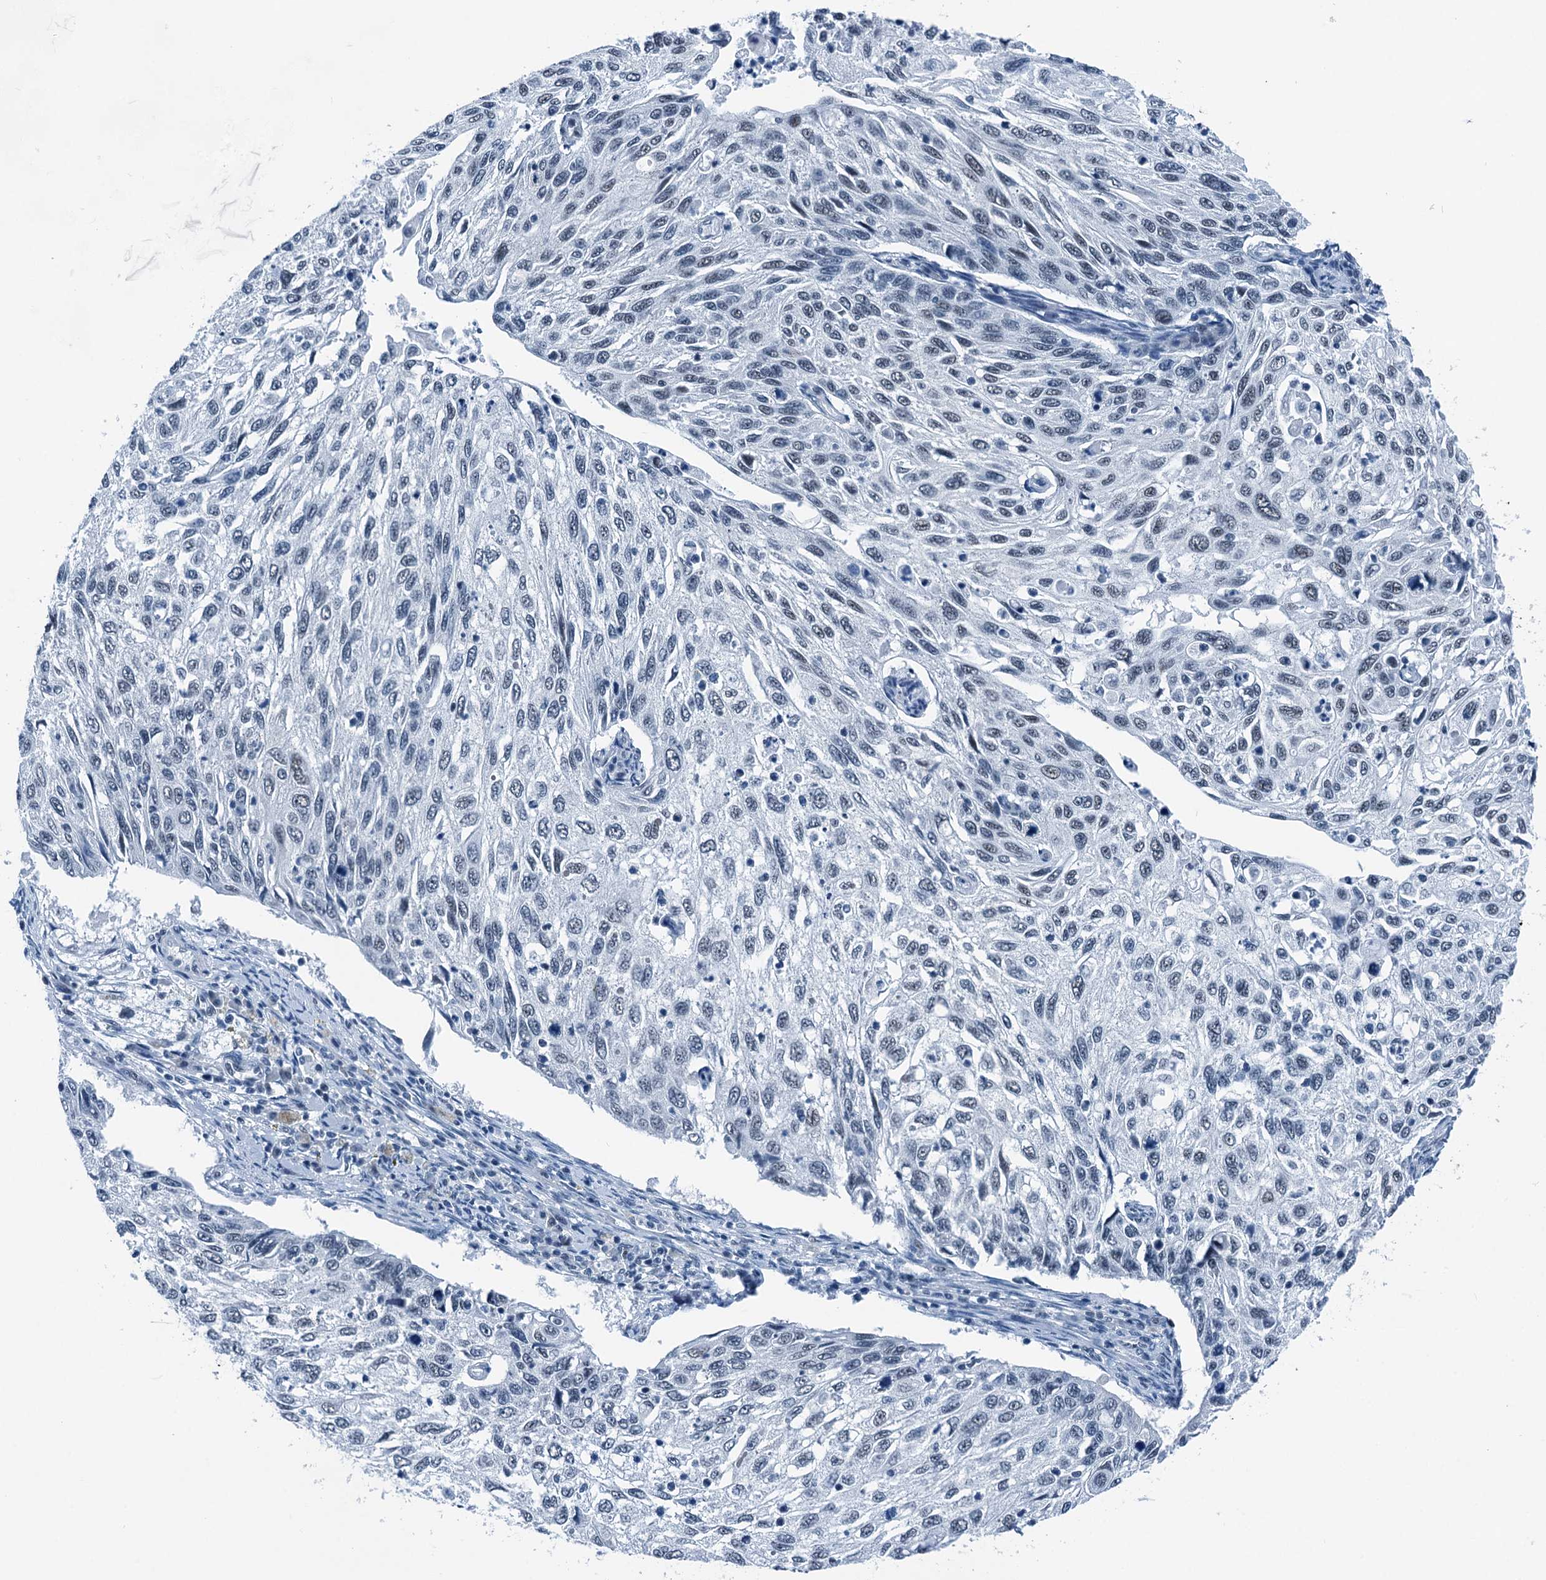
{"staining": {"intensity": "negative", "quantity": "none", "location": "none"}, "tissue": "cervical cancer", "cell_type": "Tumor cells", "image_type": "cancer", "snomed": [{"axis": "morphology", "description": "Squamous cell carcinoma, NOS"}, {"axis": "topography", "description": "Cervix"}], "caption": "IHC photomicrograph of neoplastic tissue: cervical cancer stained with DAB (3,3'-diaminobenzidine) exhibits no significant protein staining in tumor cells.", "gene": "TRPT1", "patient": {"sex": "female", "age": 70}}